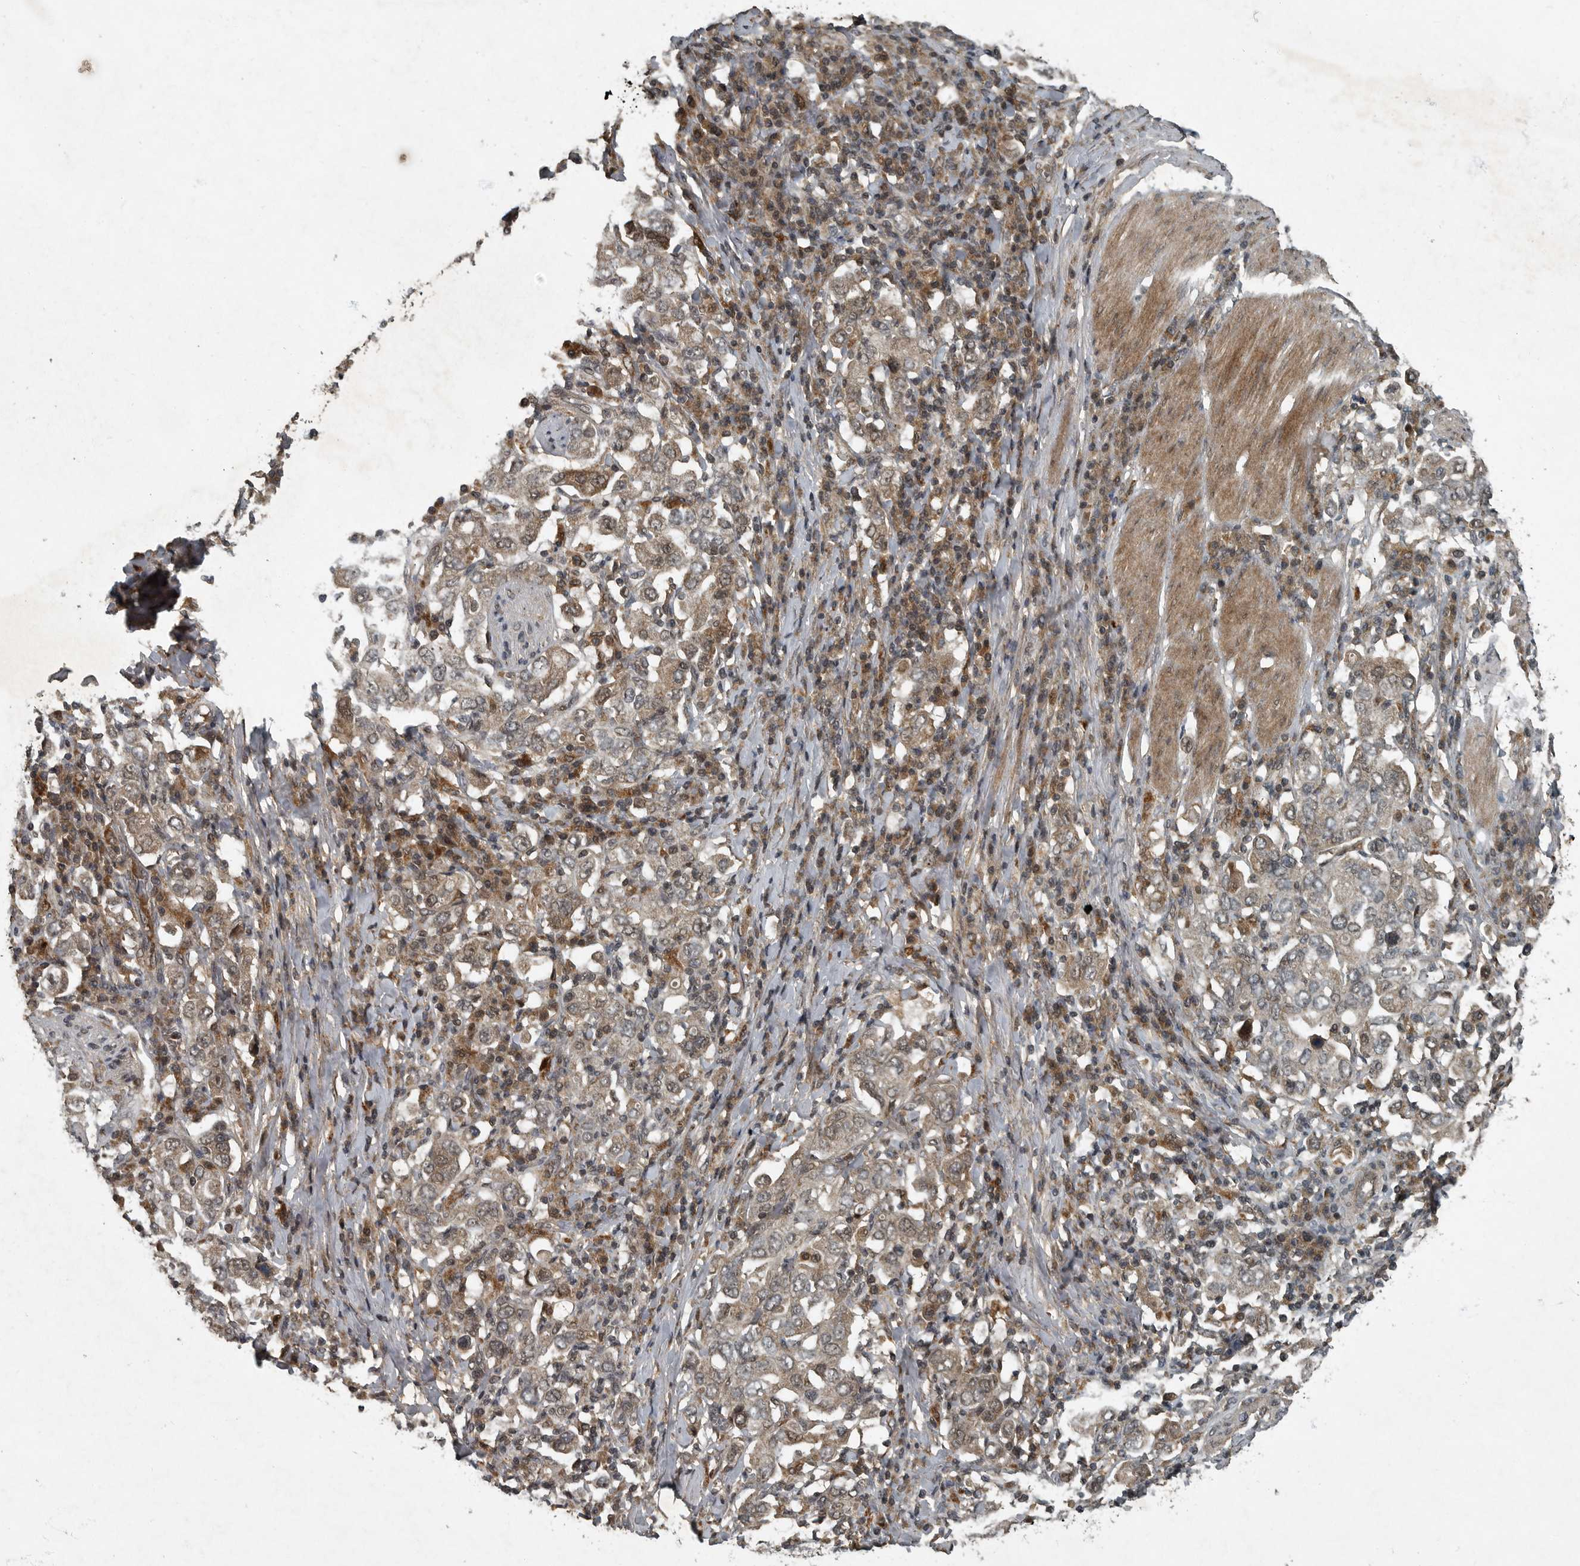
{"staining": {"intensity": "weak", "quantity": ">75%", "location": "cytoplasmic/membranous"}, "tissue": "stomach cancer", "cell_type": "Tumor cells", "image_type": "cancer", "snomed": [{"axis": "morphology", "description": "Adenocarcinoma, NOS"}, {"axis": "topography", "description": "Stomach, upper"}], "caption": "The image demonstrates a brown stain indicating the presence of a protein in the cytoplasmic/membranous of tumor cells in adenocarcinoma (stomach).", "gene": "FOXO1", "patient": {"sex": "male", "age": 62}}